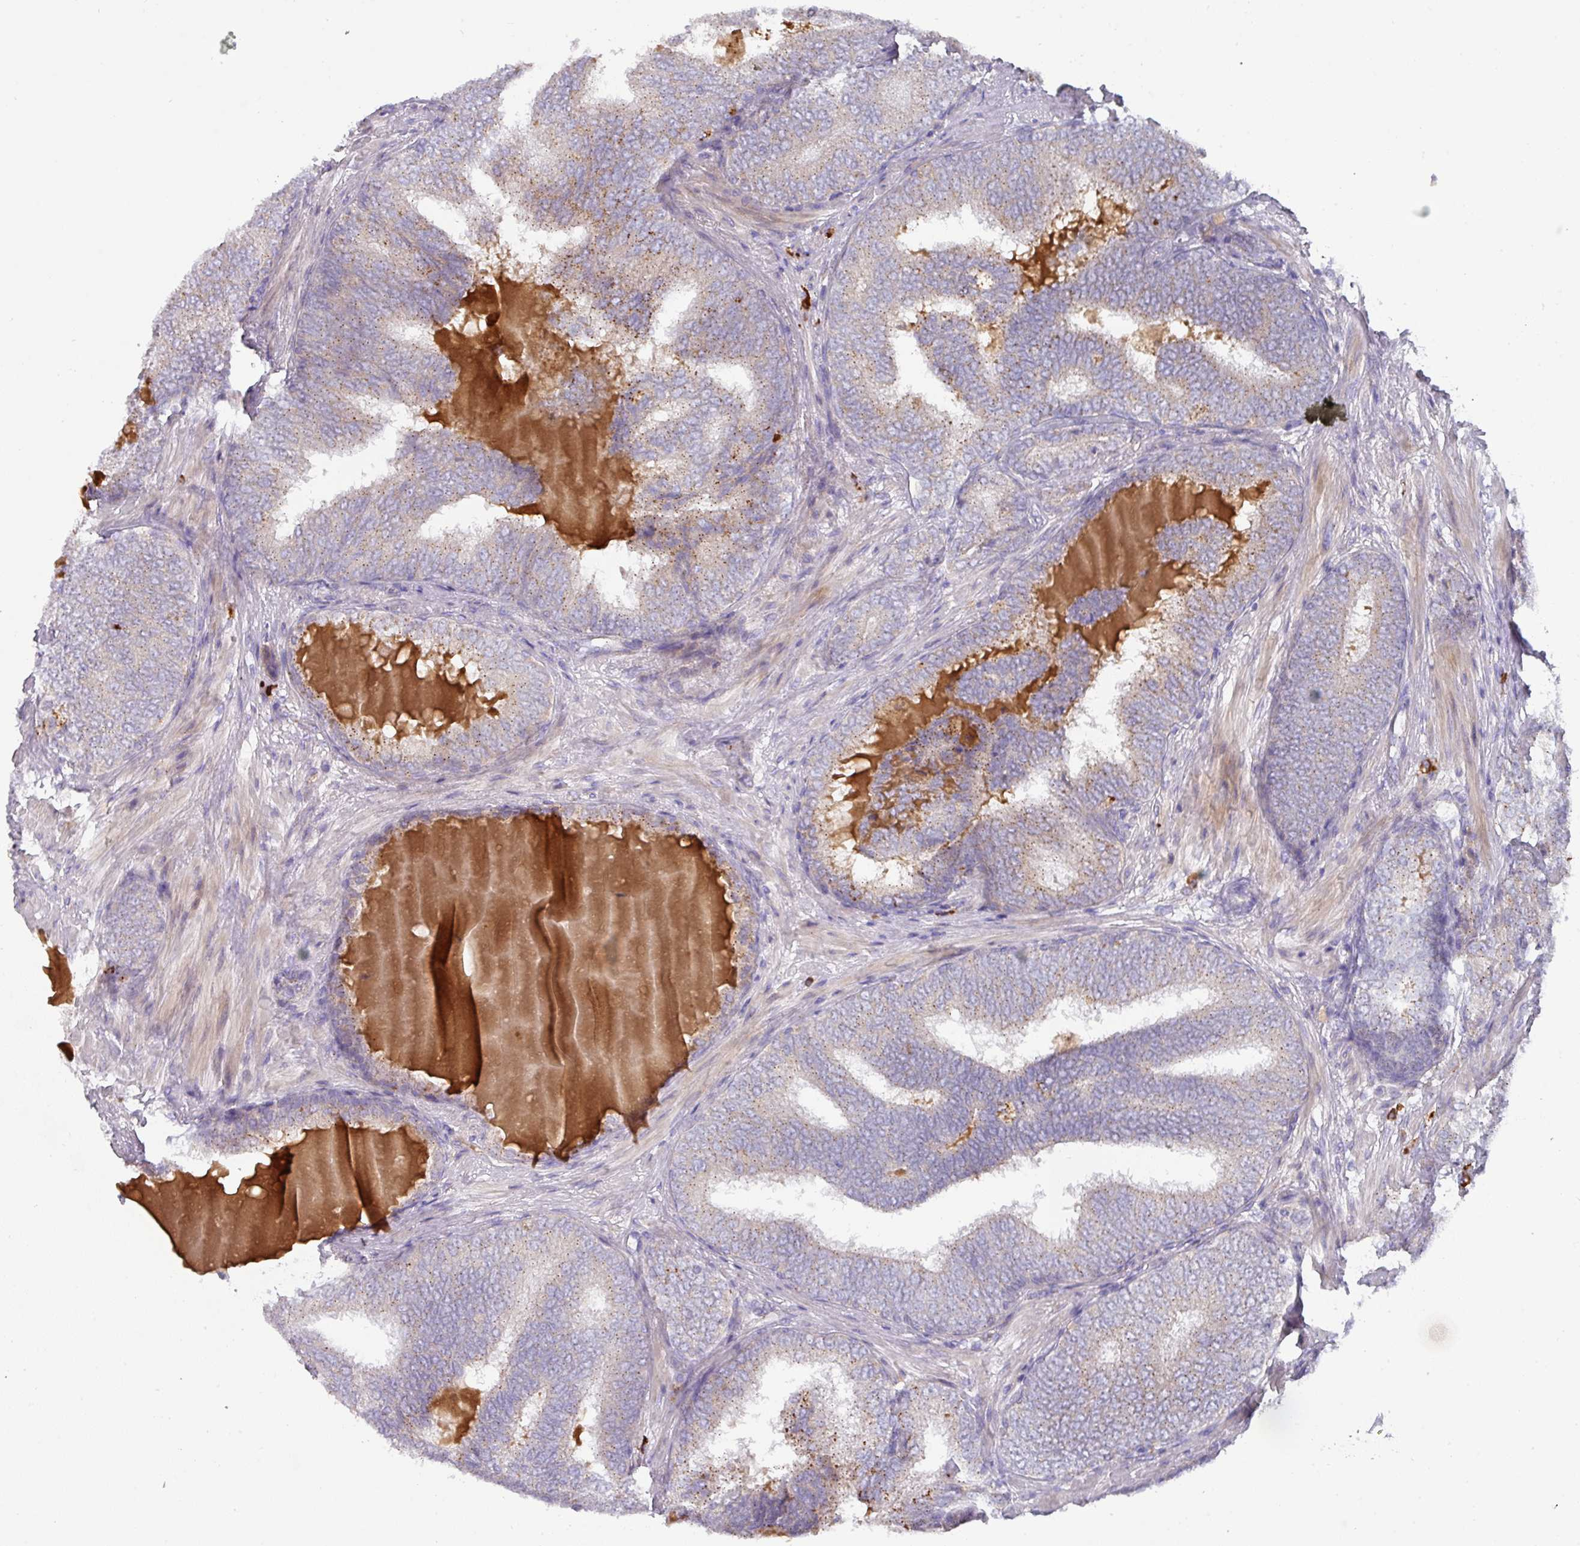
{"staining": {"intensity": "weak", "quantity": "<25%", "location": "cytoplasmic/membranous"}, "tissue": "prostate cancer", "cell_type": "Tumor cells", "image_type": "cancer", "snomed": [{"axis": "morphology", "description": "Adenocarcinoma, High grade"}, {"axis": "topography", "description": "Prostate"}], "caption": "Adenocarcinoma (high-grade) (prostate) was stained to show a protein in brown. There is no significant expression in tumor cells. (DAB immunohistochemistry (IHC) visualized using brightfield microscopy, high magnification).", "gene": "IL4R", "patient": {"sex": "male", "age": 72}}